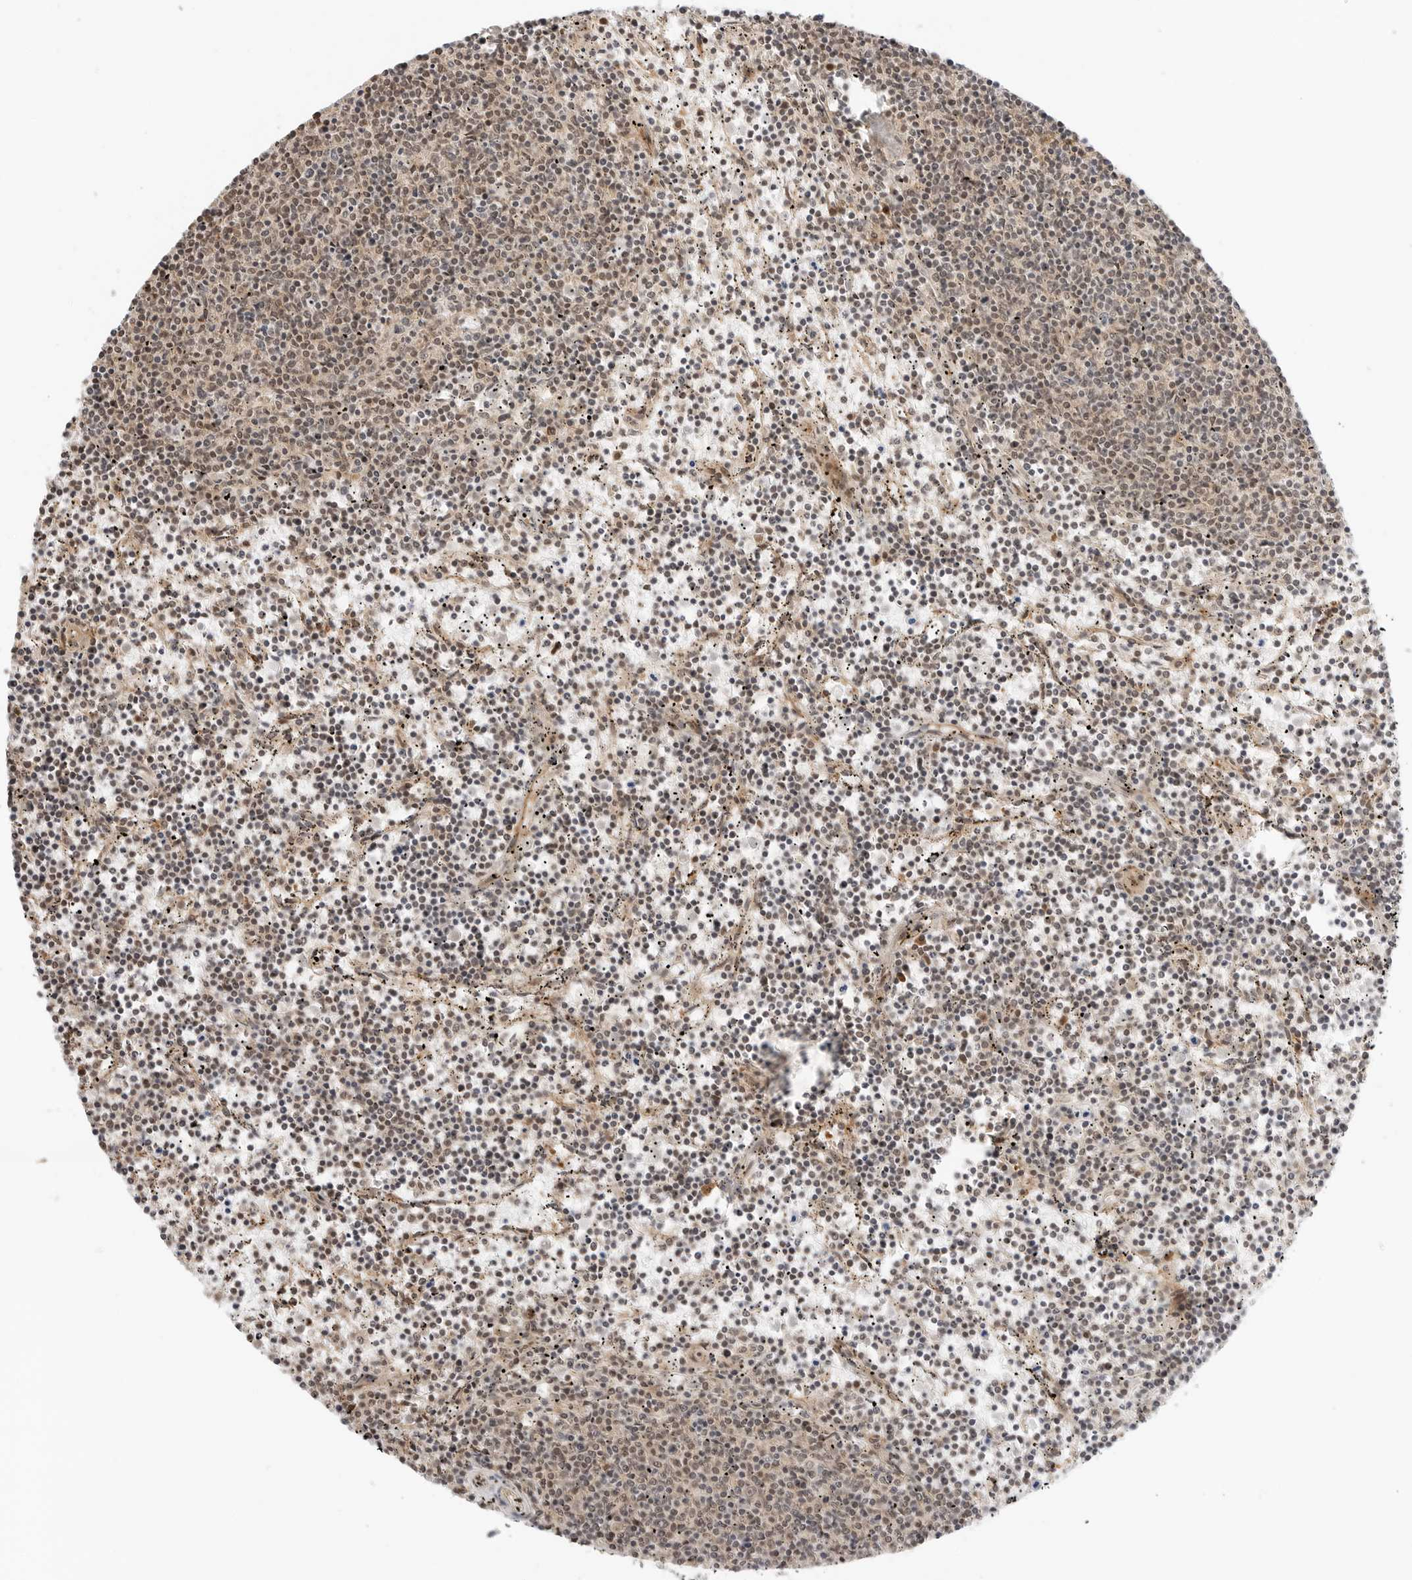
{"staining": {"intensity": "weak", "quantity": "25%-75%", "location": "cytoplasmic/membranous,nuclear"}, "tissue": "lymphoma", "cell_type": "Tumor cells", "image_type": "cancer", "snomed": [{"axis": "morphology", "description": "Malignant lymphoma, non-Hodgkin's type, Low grade"}, {"axis": "topography", "description": "Spleen"}], "caption": "Immunohistochemical staining of human lymphoma displays low levels of weak cytoplasmic/membranous and nuclear protein expression in about 25%-75% of tumor cells. Nuclei are stained in blue.", "gene": "GEM", "patient": {"sex": "female", "age": 50}}